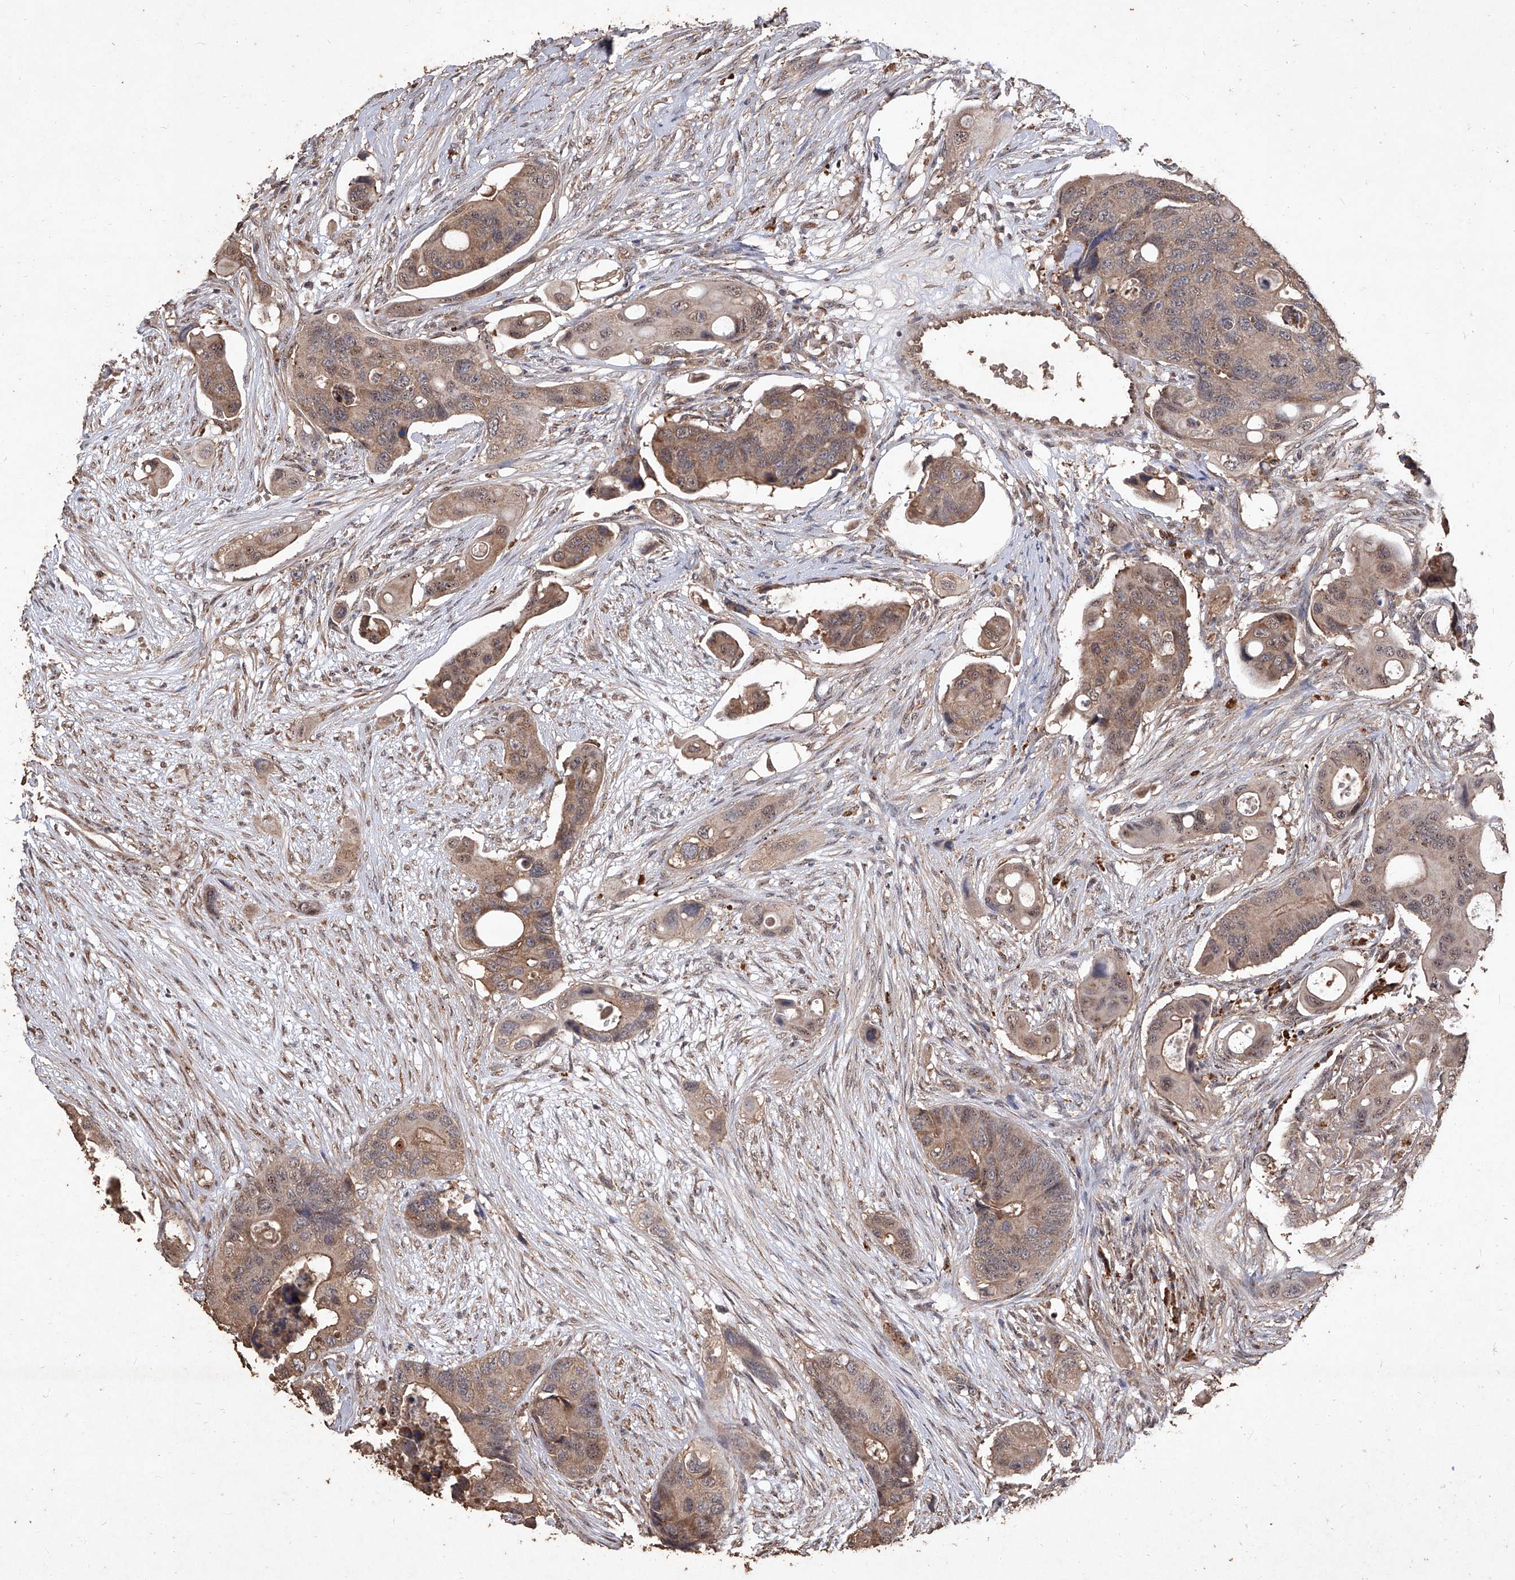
{"staining": {"intensity": "moderate", "quantity": ">75%", "location": "cytoplasmic/membranous,nuclear"}, "tissue": "colorectal cancer", "cell_type": "Tumor cells", "image_type": "cancer", "snomed": [{"axis": "morphology", "description": "Adenocarcinoma, NOS"}, {"axis": "topography", "description": "Colon"}], "caption": "Colorectal adenocarcinoma stained for a protein exhibits moderate cytoplasmic/membranous and nuclear positivity in tumor cells.", "gene": "EML1", "patient": {"sex": "female", "age": 57}}